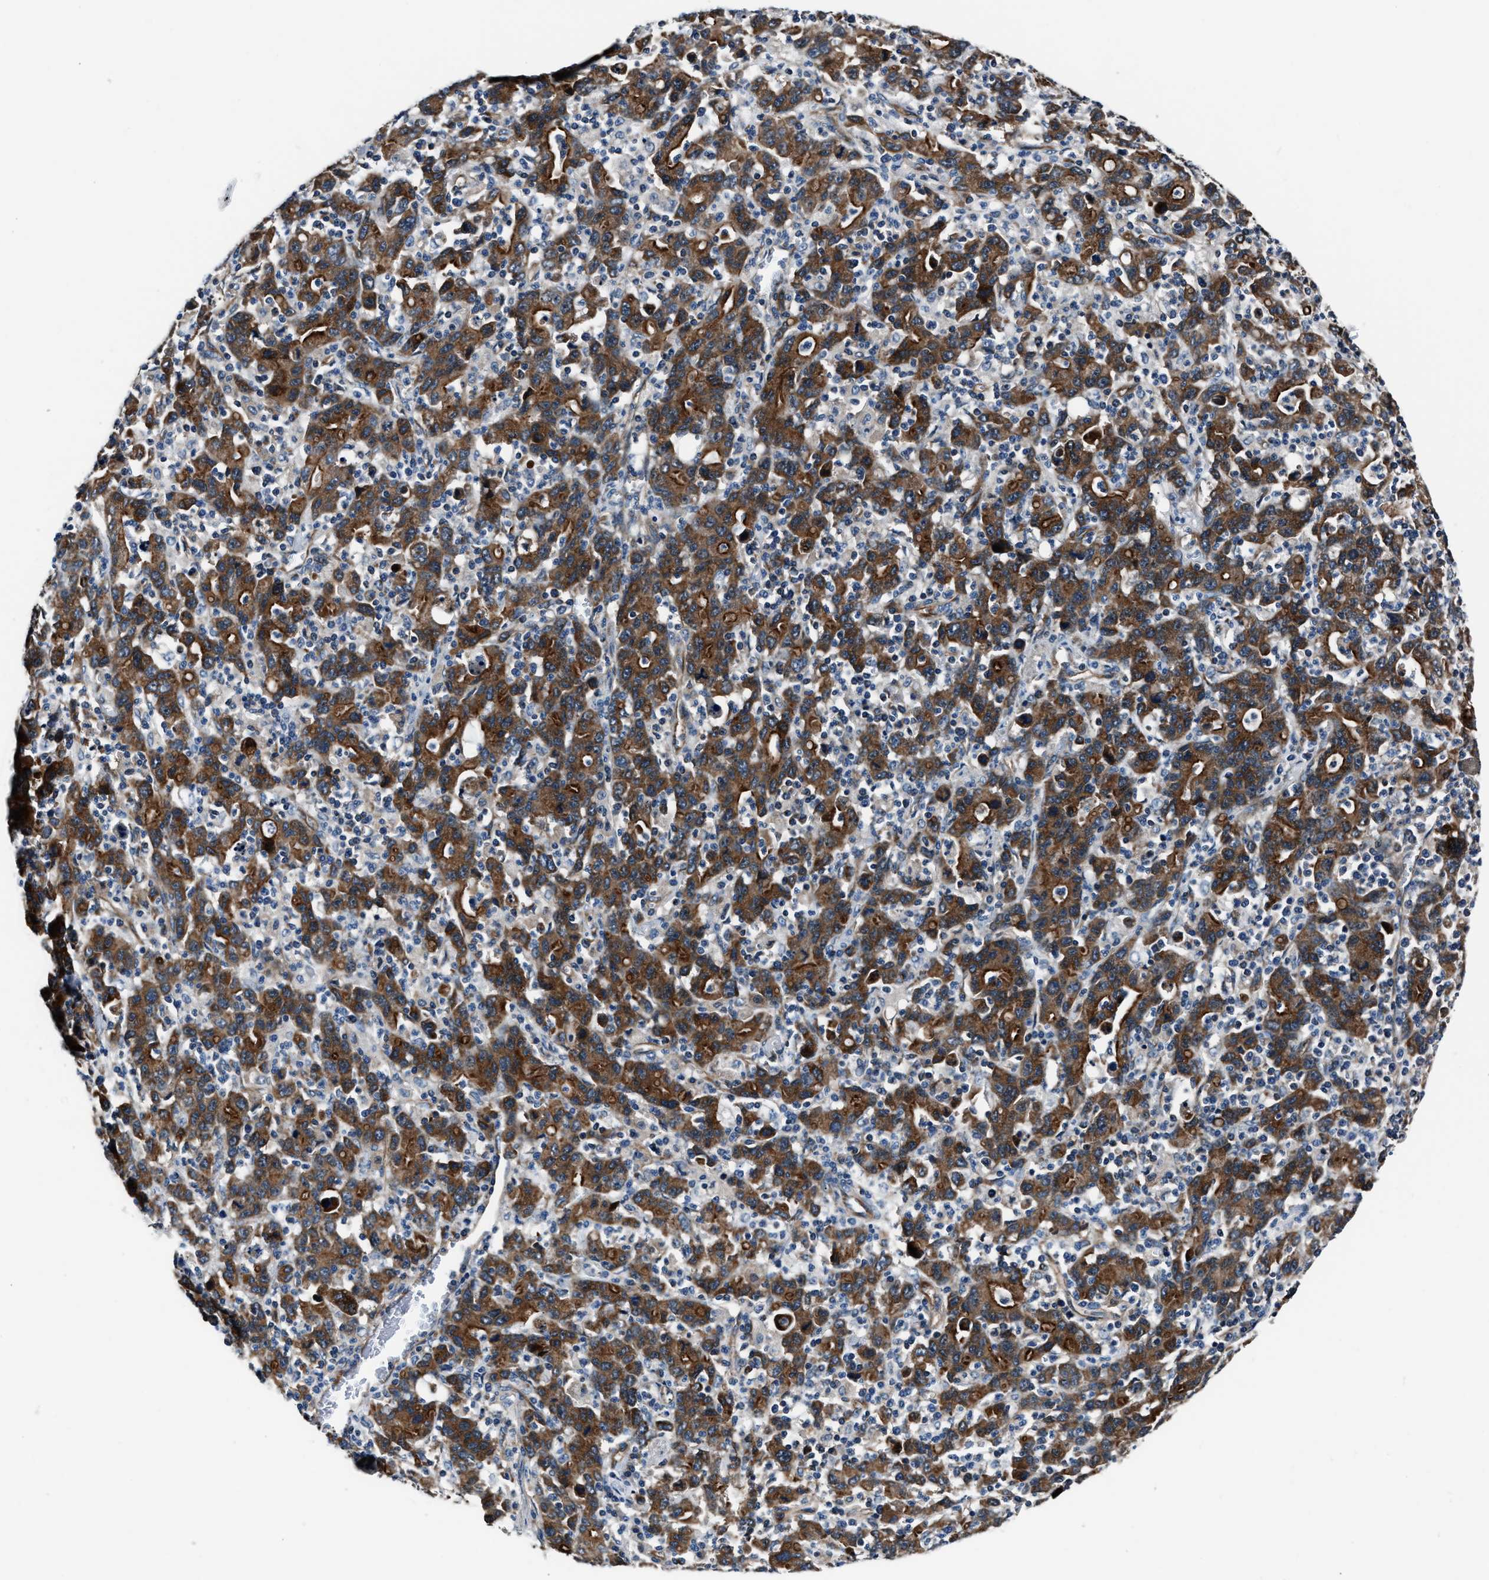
{"staining": {"intensity": "strong", "quantity": ">75%", "location": "cytoplasmic/membranous"}, "tissue": "stomach cancer", "cell_type": "Tumor cells", "image_type": "cancer", "snomed": [{"axis": "morphology", "description": "Adenocarcinoma, NOS"}, {"axis": "topography", "description": "Stomach, upper"}], "caption": "Stomach cancer stained for a protein reveals strong cytoplasmic/membranous positivity in tumor cells.", "gene": "GGCT", "patient": {"sex": "male", "age": 69}}